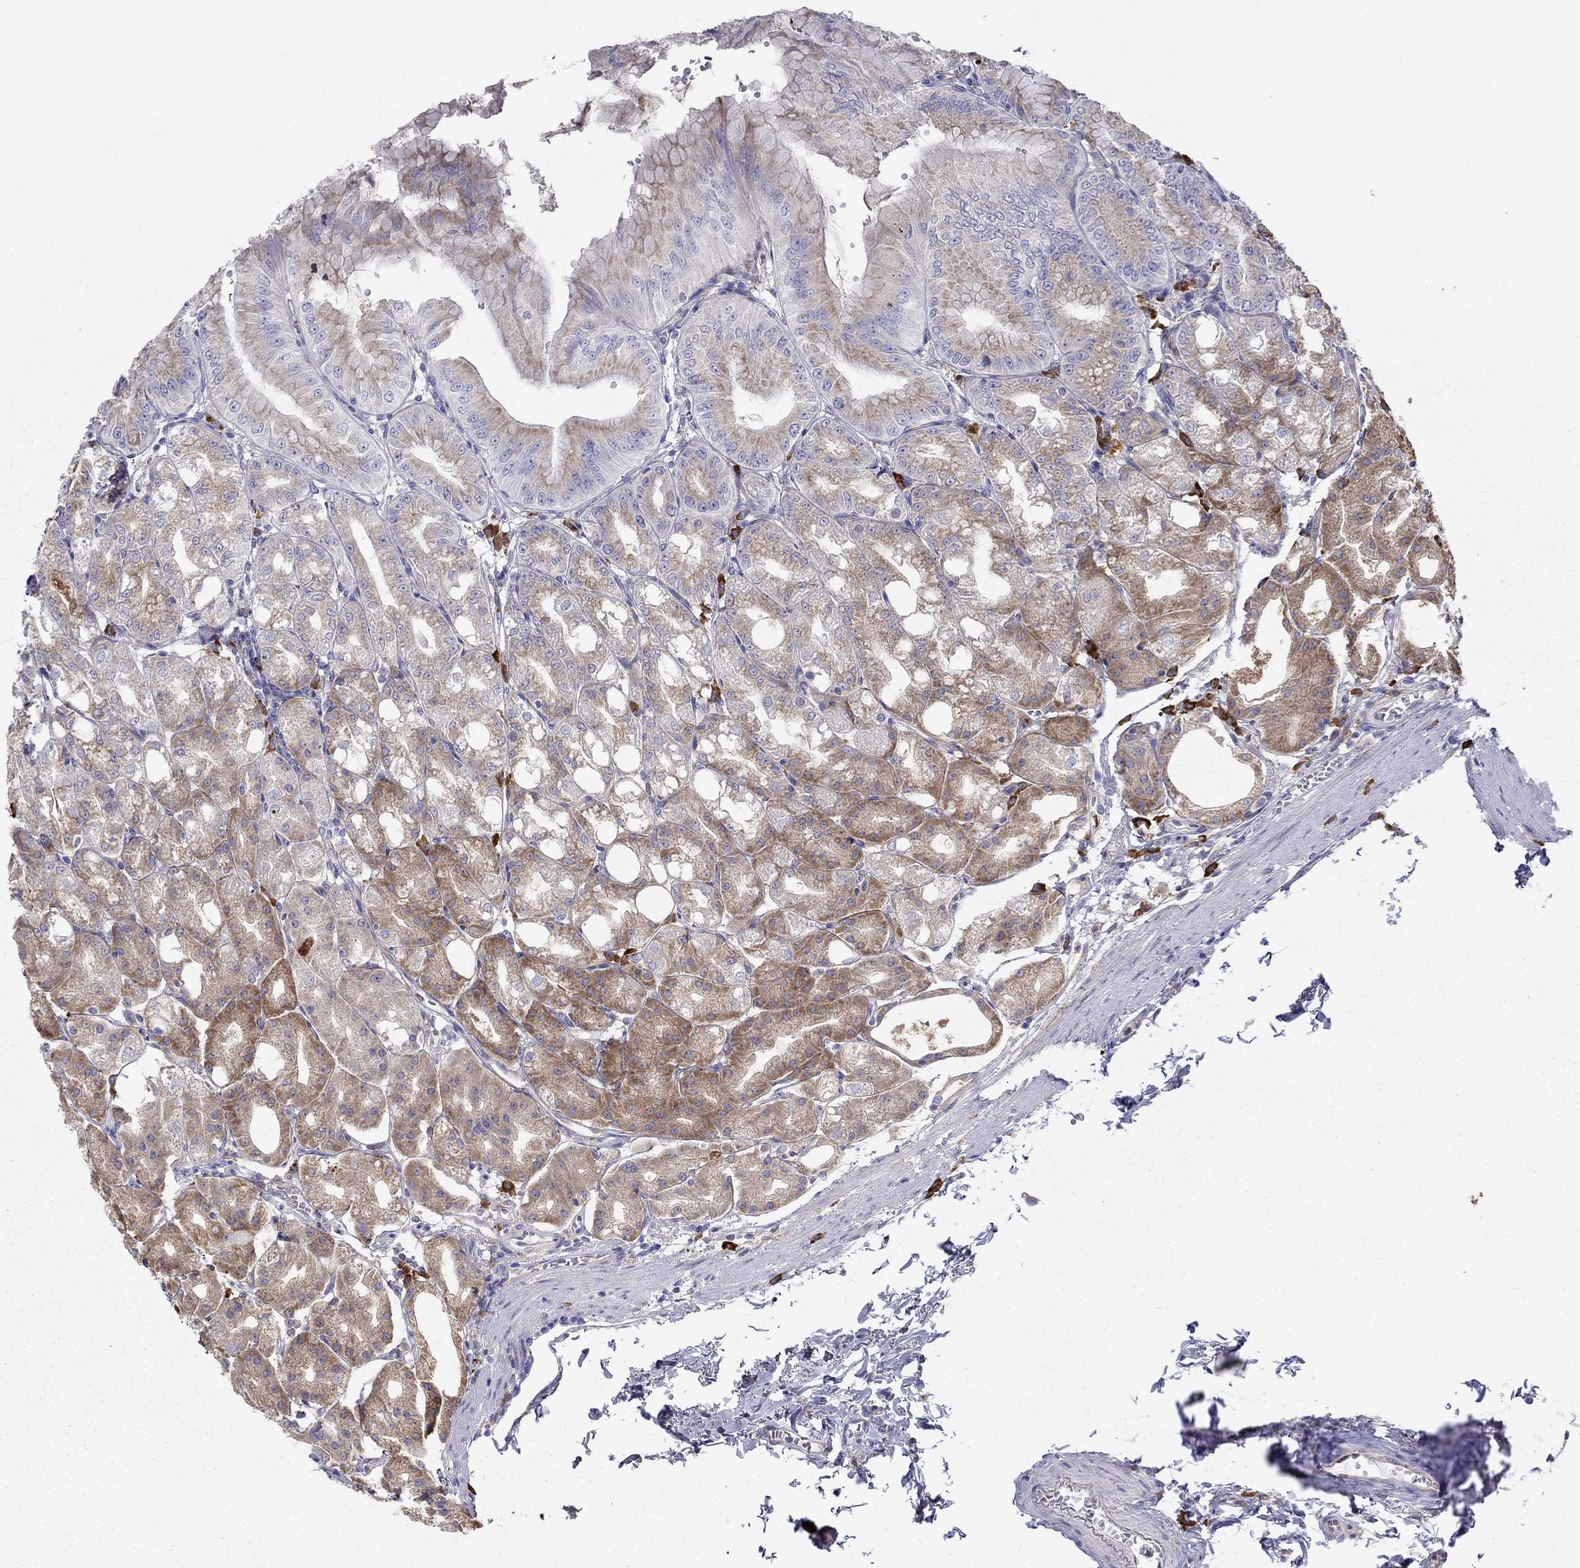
{"staining": {"intensity": "moderate", "quantity": "25%-75%", "location": "cytoplasmic/membranous"}, "tissue": "stomach", "cell_type": "Glandular cells", "image_type": "normal", "snomed": [{"axis": "morphology", "description": "Normal tissue, NOS"}, {"axis": "topography", "description": "Stomach"}], "caption": "Immunohistochemistry (IHC) histopathology image of benign stomach: human stomach stained using immunohistochemistry demonstrates medium levels of moderate protein expression localized specifically in the cytoplasmic/membranous of glandular cells, appearing as a cytoplasmic/membranous brown color.", "gene": "LONRF2", "patient": {"sex": "male", "age": 71}}